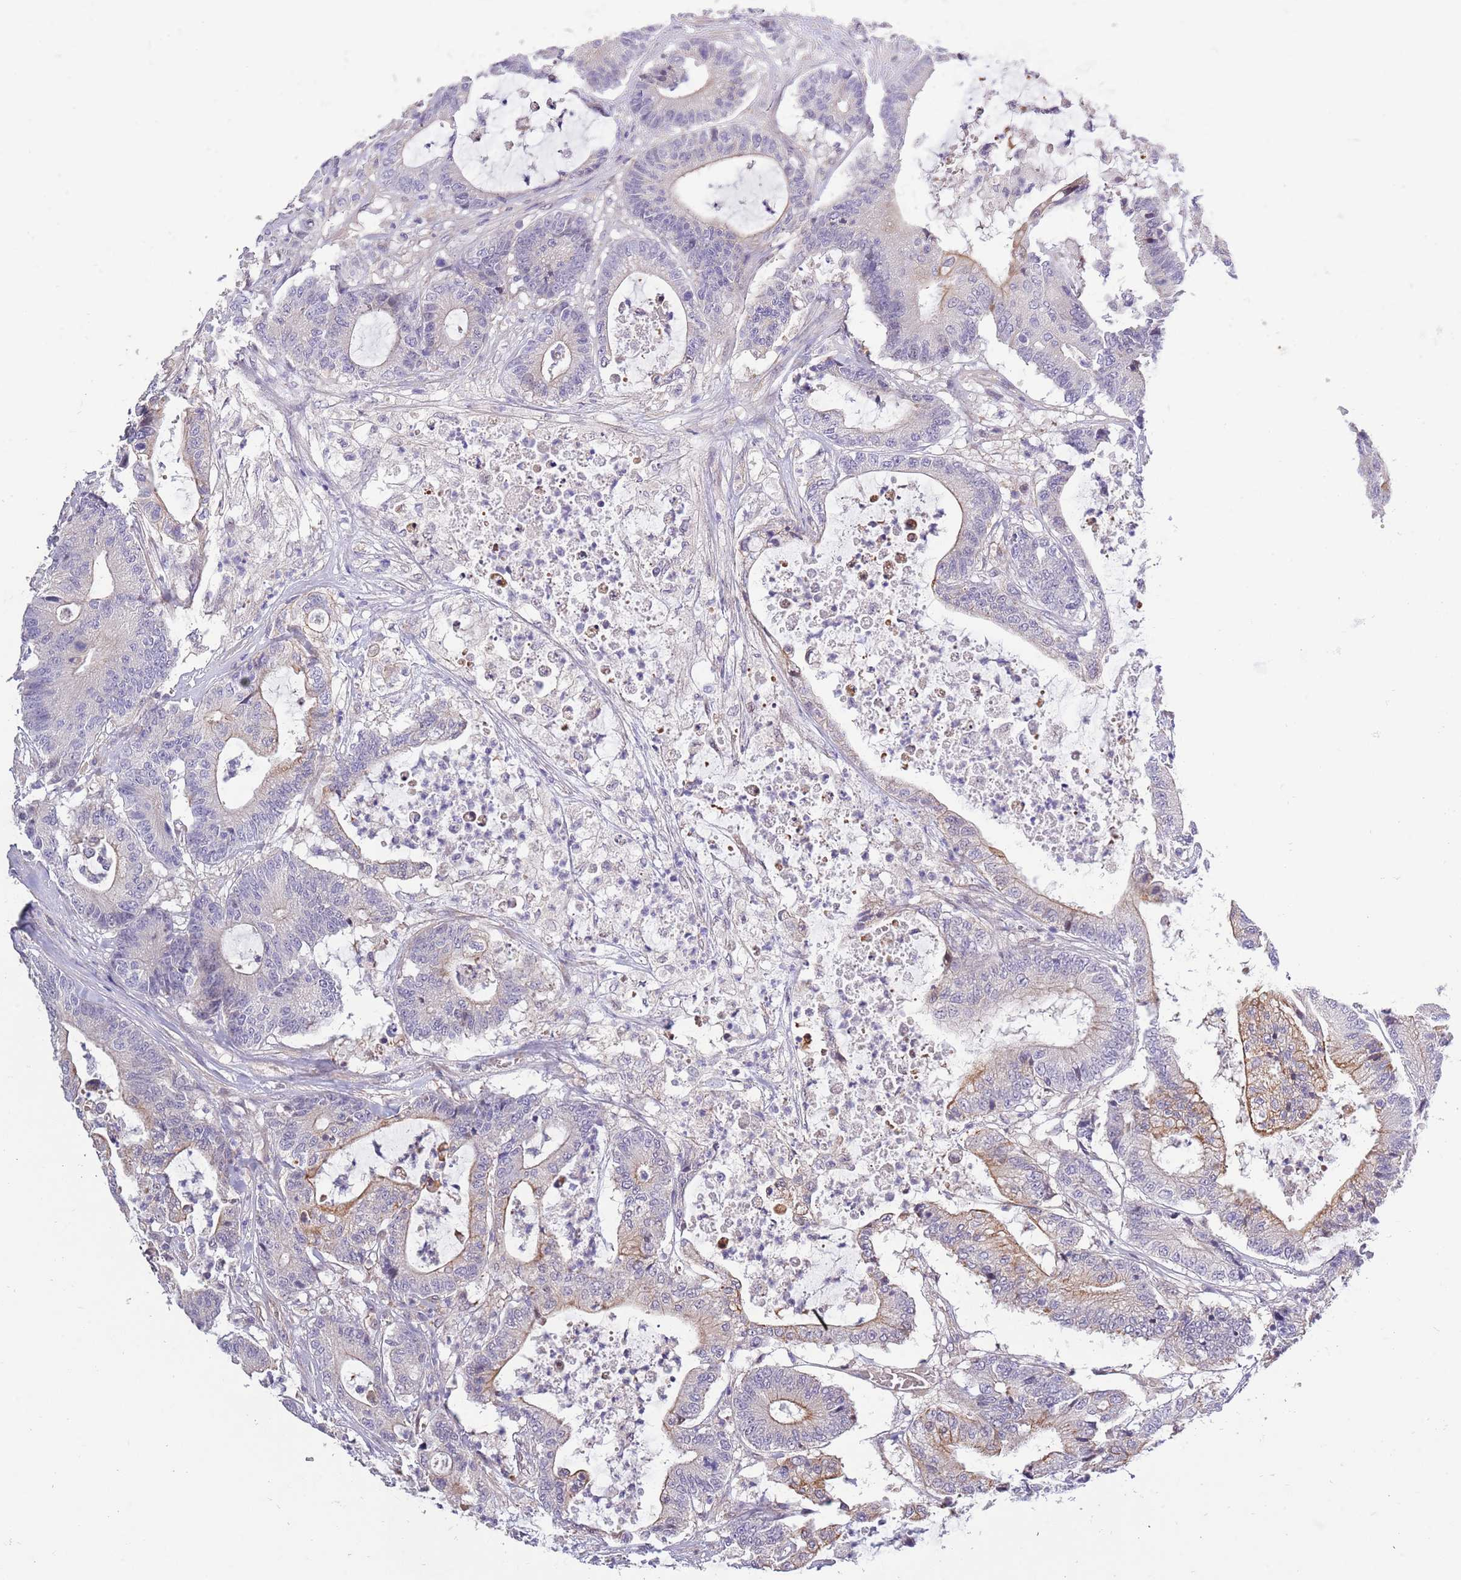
{"staining": {"intensity": "weak", "quantity": "<25%", "location": "cytoplasmic/membranous"}, "tissue": "colorectal cancer", "cell_type": "Tumor cells", "image_type": "cancer", "snomed": [{"axis": "morphology", "description": "Adenocarcinoma, NOS"}, {"axis": "topography", "description": "Colon"}], "caption": "Immunohistochemistry of colorectal cancer (adenocarcinoma) shows no expression in tumor cells.", "gene": "LIPJ", "patient": {"sex": "female", "age": 84}}